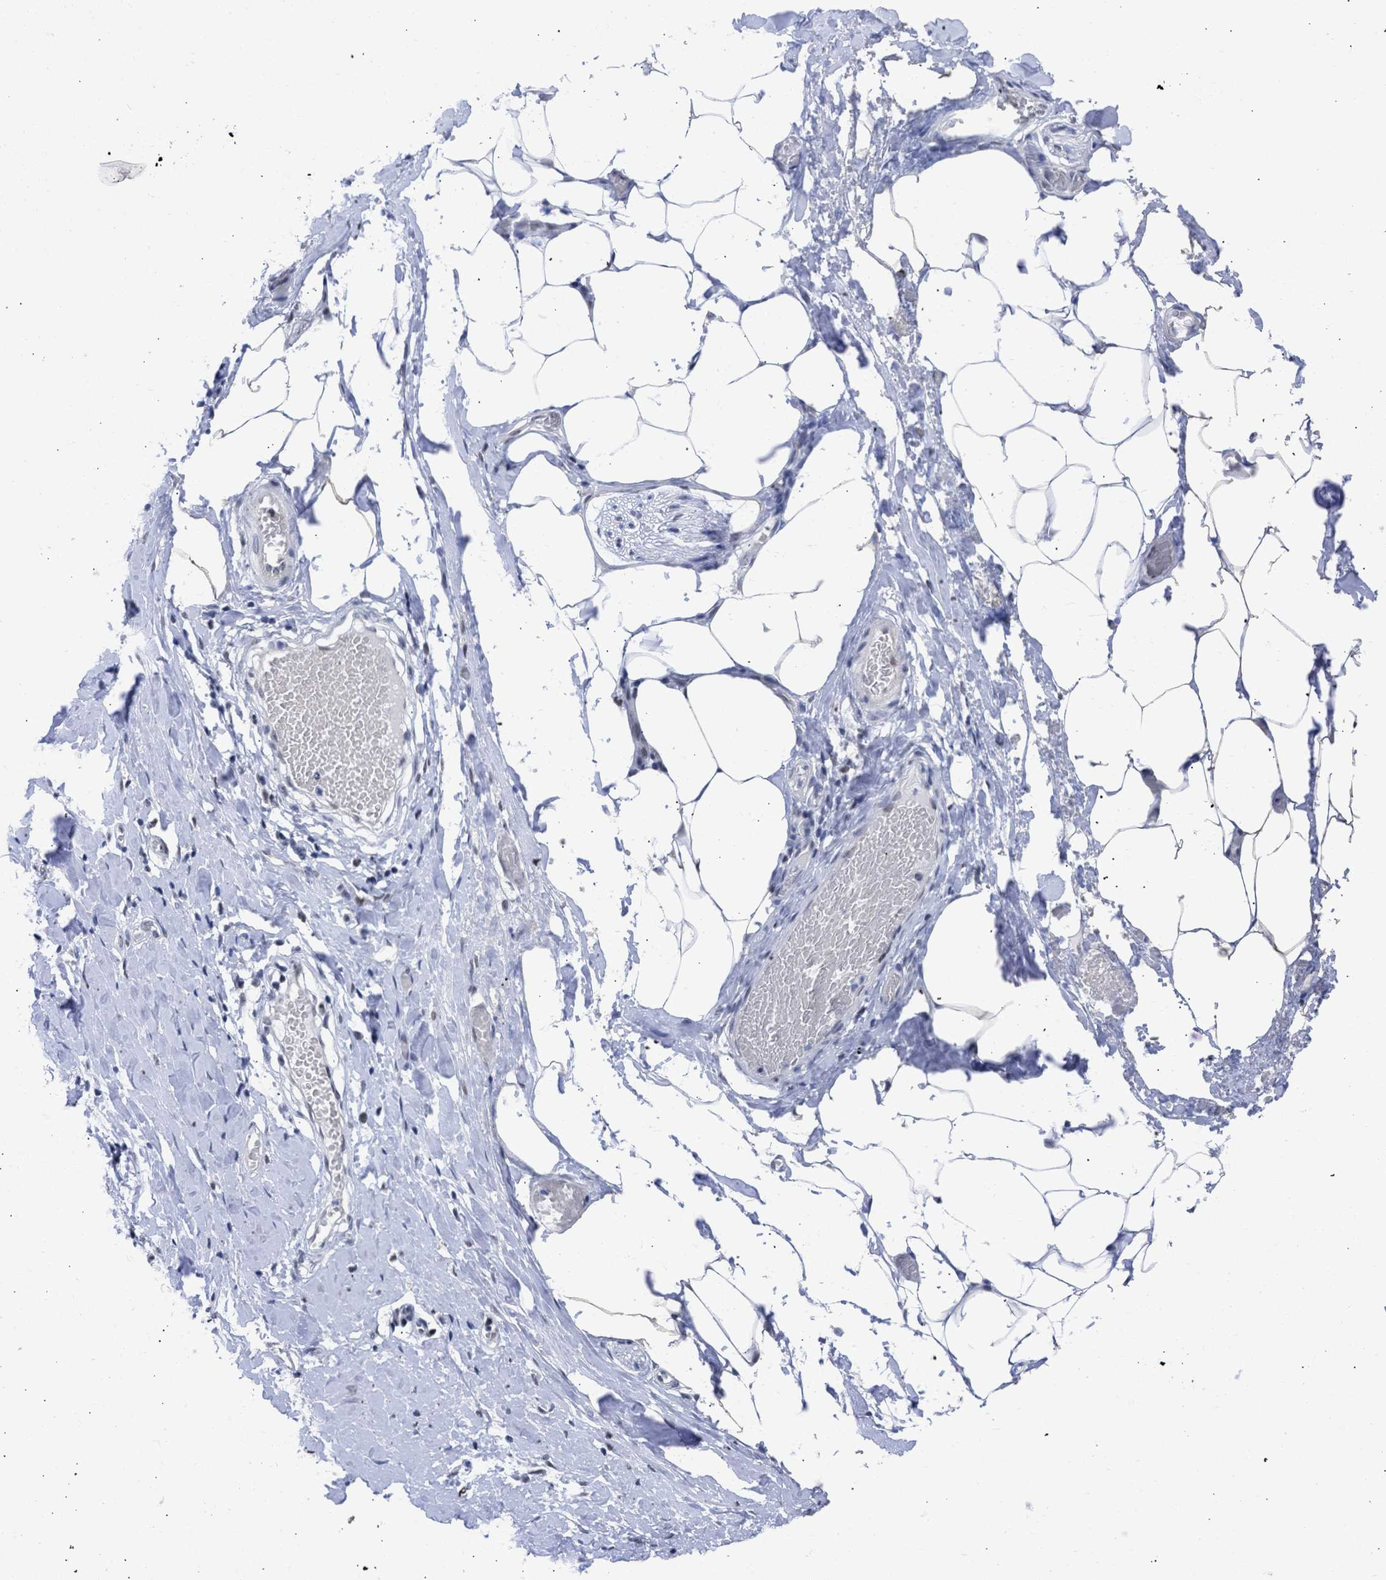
{"staining": {"intensity": "negative", "quantity": "none", "location": "none"}, "tissue": "adipose tissue", "cell_type": "Adipocytes", "image_type": "normal", "snomed": [{"axis": "morphology", "description": "Normal tissue, NOS"}, {"axis": "morphology", "description": "Adenocarcinoma, NOS"}, {"axis": "topography", "description": "Colon"}, {"axis": "topography", "description": "Peripheral nerve tissue"}], "caption": "The micrograph demonstrates no significant expression in adipocytes of adipose tissue.", "gene": "DDX41", "patient": {"sex": "male", "age": 14}}